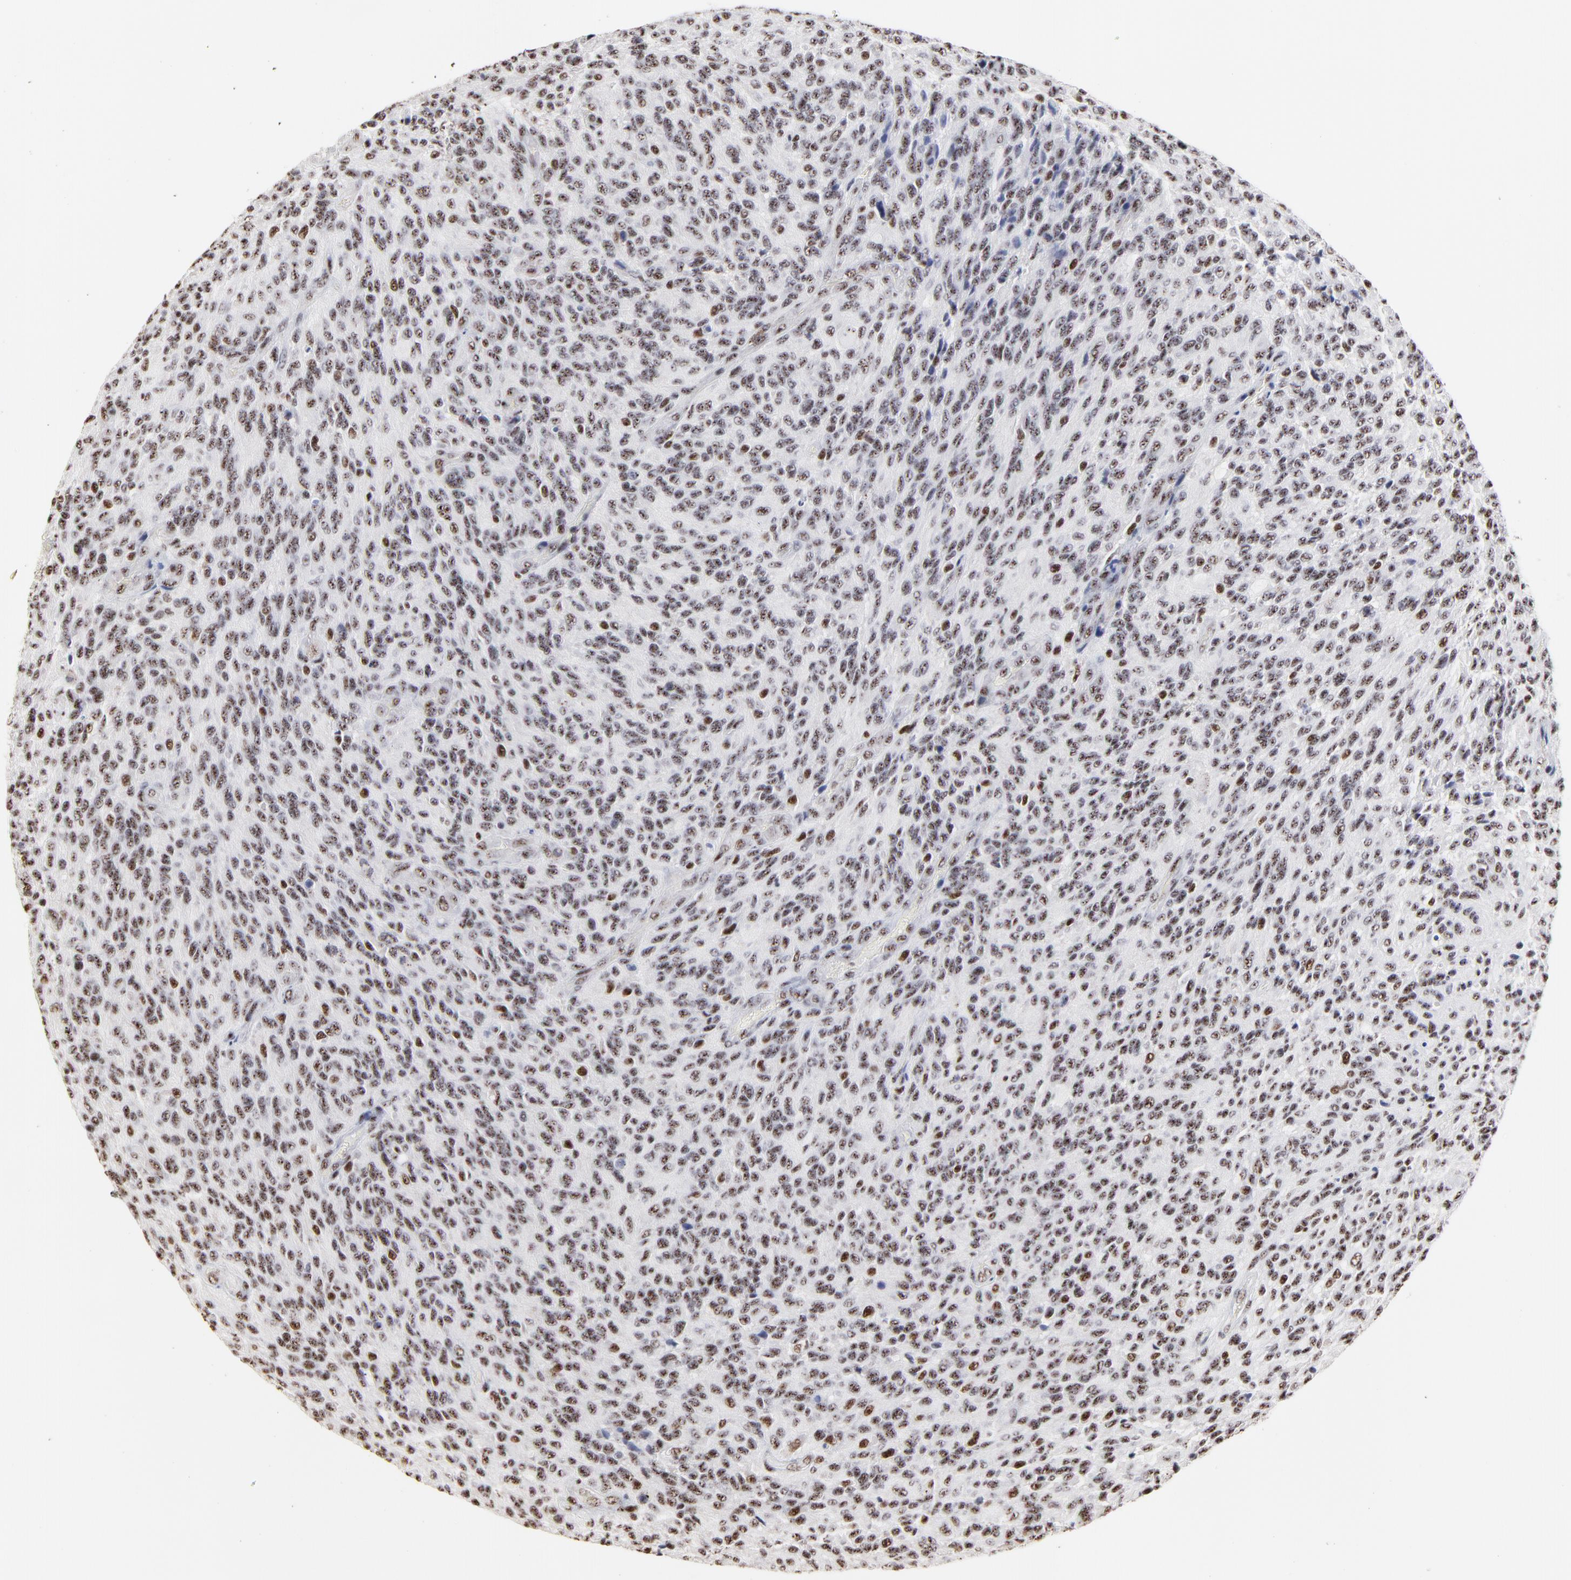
{"staining": {"intensity": "weak", "quantity": ">75%", "location": "nuclear"}, "tissue": "glioma", "cell_type": "Tumor cells", "image_type": "cancer", "snomed": [{"axis": "morphology", "description": "Normal tissue, NOS"}, {"axis": "morphology", "description": "Glioma, malignant, High grade"}, {"axis": "topography", "description": "Cerebral cortex"}], "caption": "A brown stain shows weak nuclear positivity of a protein in human malignant high-grade glioma tumor cells.", "gene": "MBD4", "patient": {"sex": "male", "age": 56}}